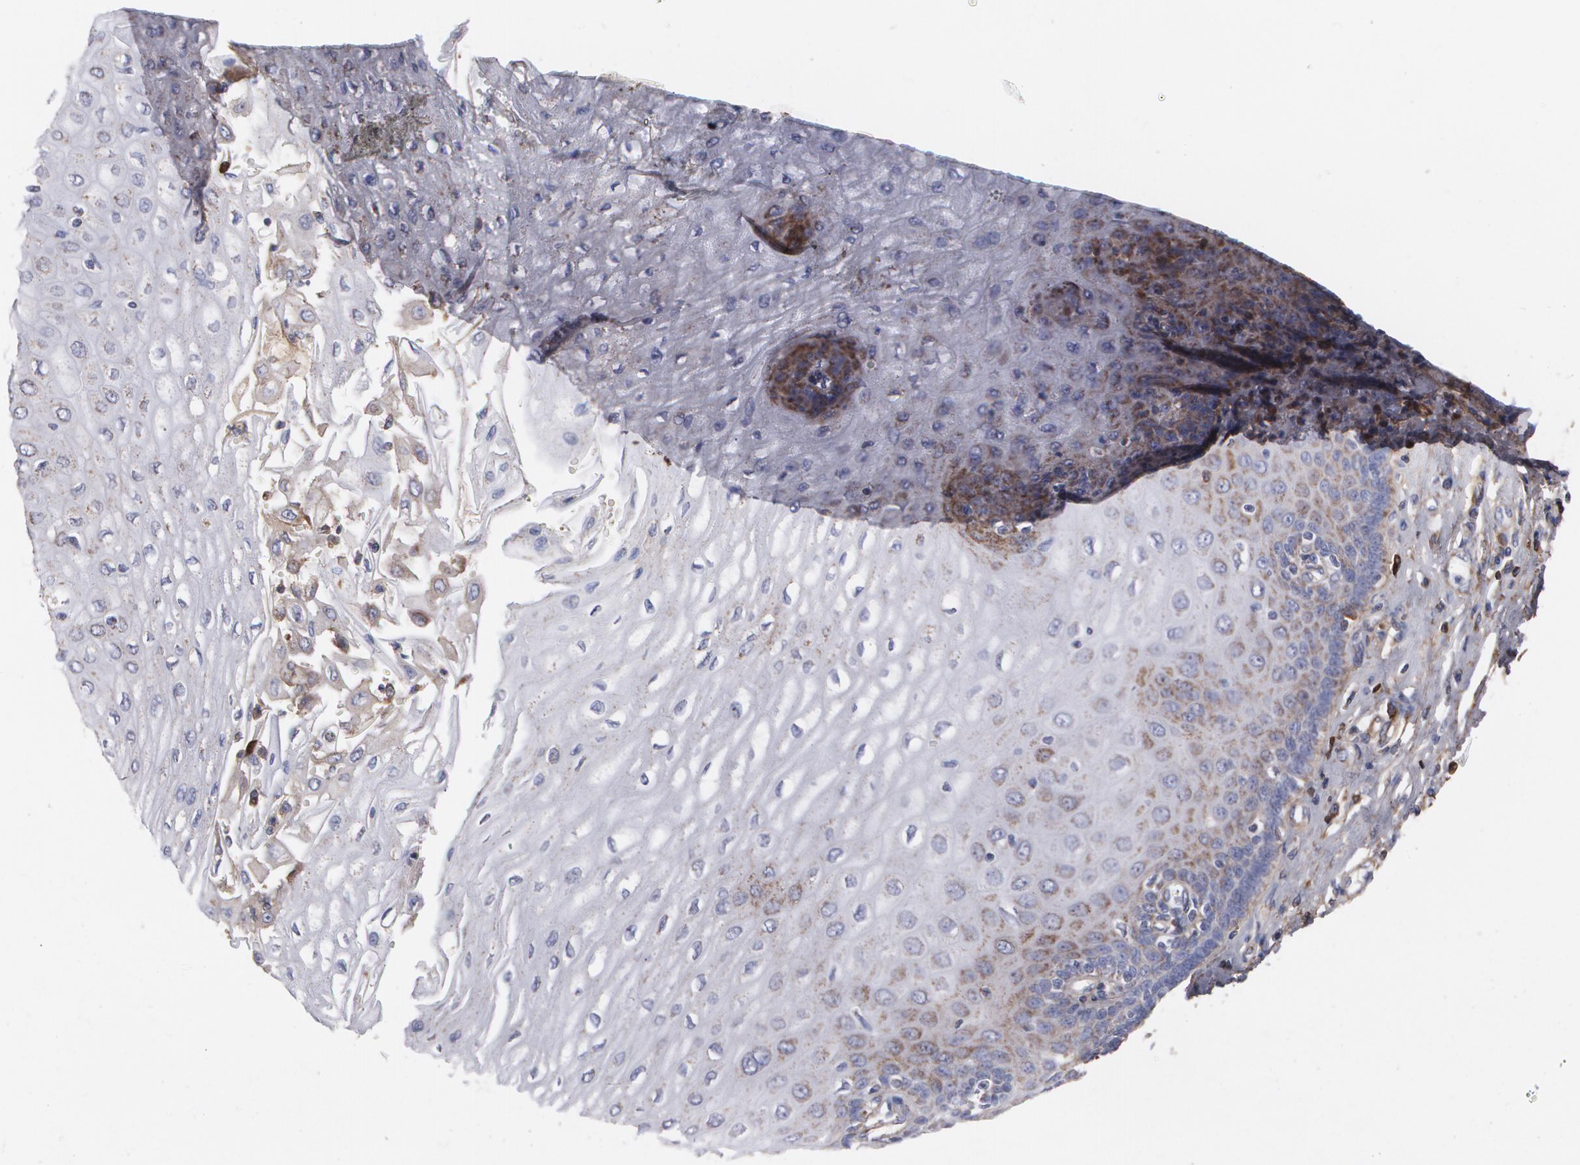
{"staining": {"intensity": "moderate", "quantity": "25%-75%", "location": "cytoplasmic/membranous"}, "tissue": "esophagus", "cell_type": "Squamous epithelial cells", "image_type": "normal", "snomed": [{"axis": "morphology", "description": "Normal tissue, NOS"}, {"axis": "topography", "description": "Esophagus"}], "caption": "Squamous epithelial cells exhibit medium levels of moderate cytoplasmic/membranous staining in about 25%-75% of cells in unremarkable esophagus. (Stains: DAB in brown, nuclei in blue, Microscopy: brightfield microscopy at high magnification).", "gene": "FBLN1", "patient": {"sex": "male", "age": 62}}